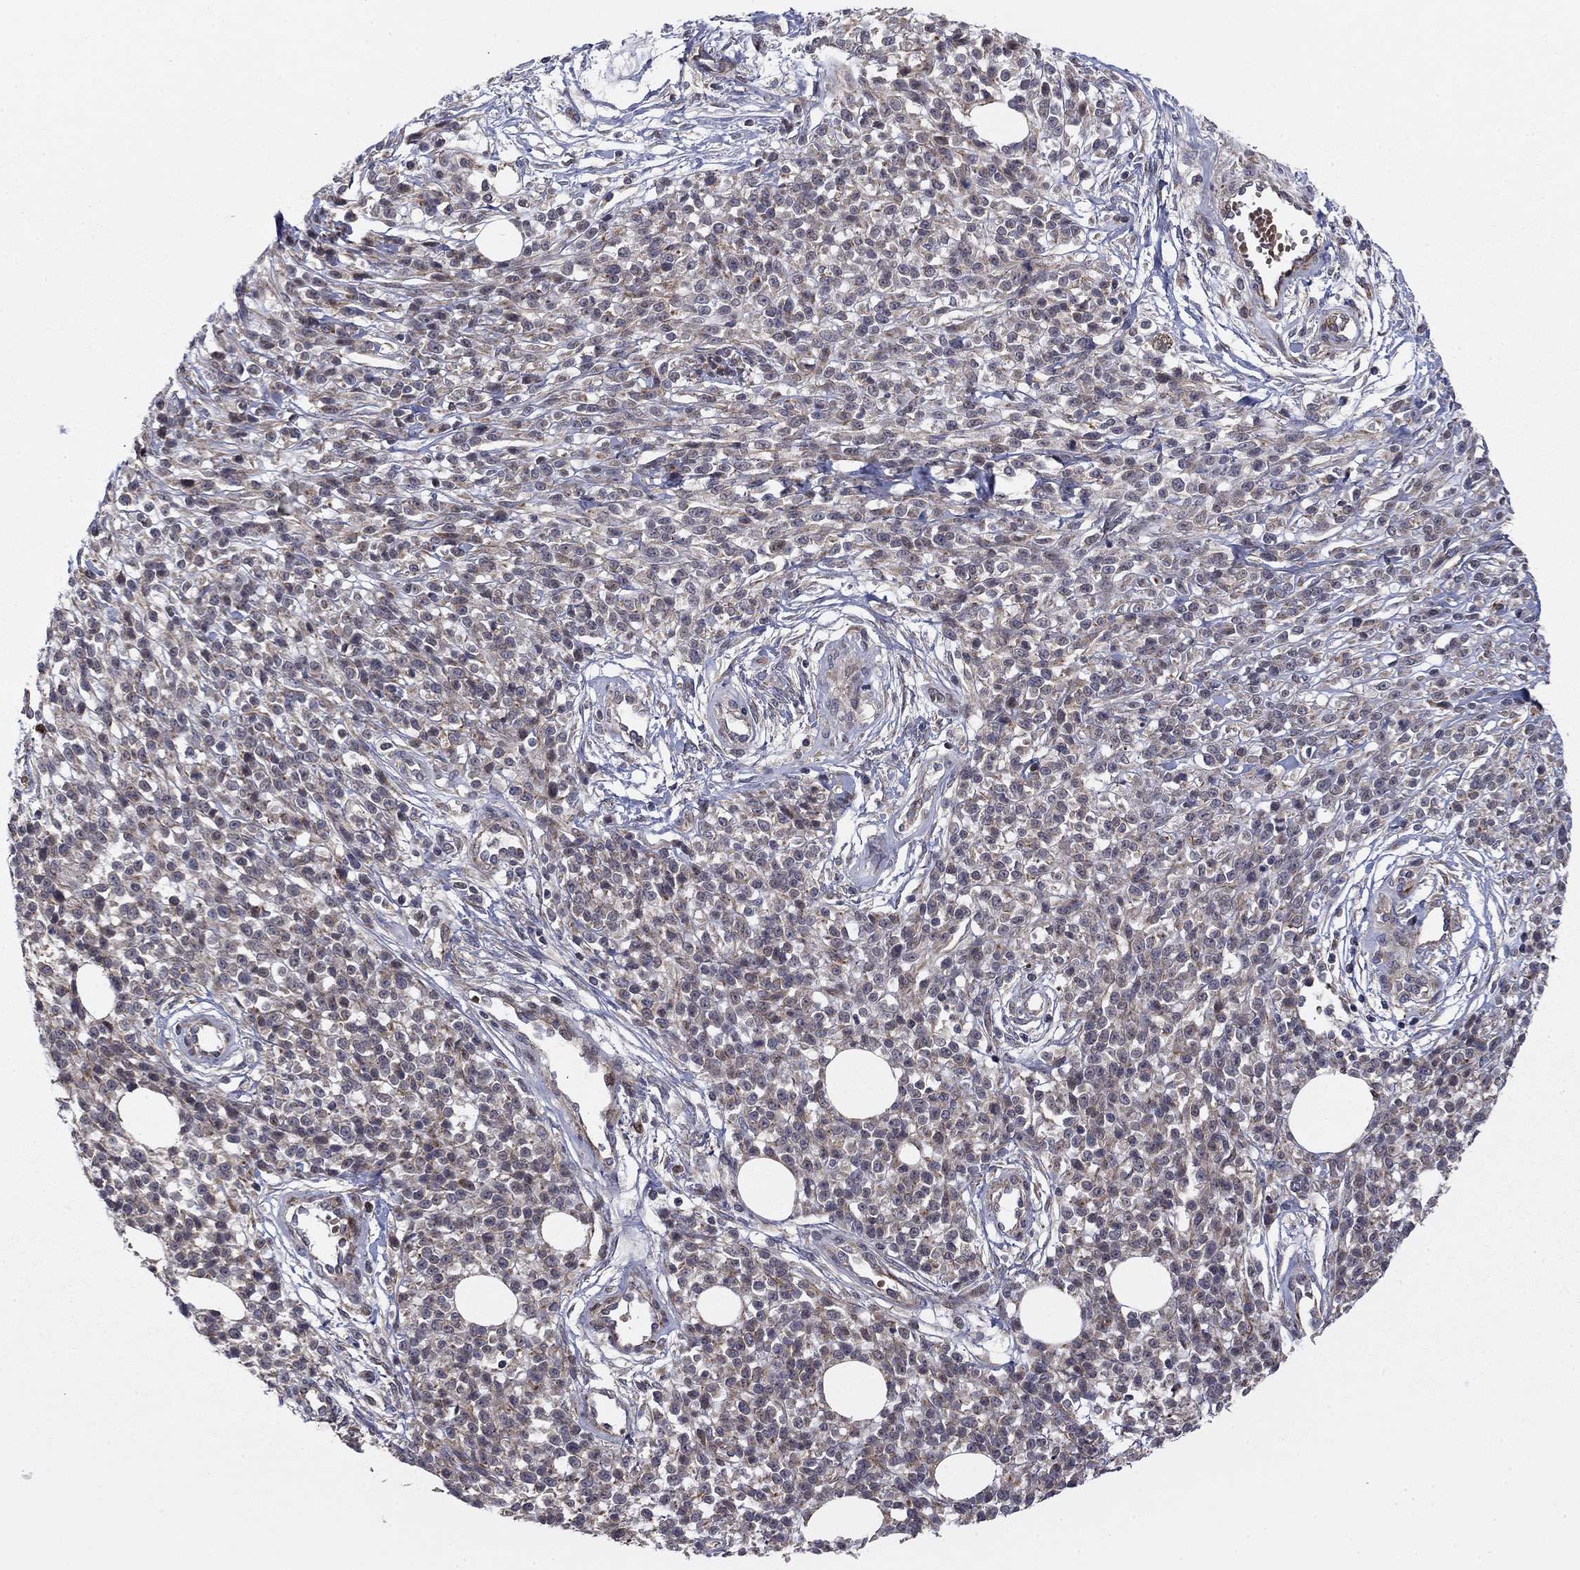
{"staining": {"intensity": "weak", "quantity": ">75%", "location": "cytoplasmic/membranous"}, "tissue": "melanoma", "cell_type": "Tumor cells", "image_type": "cancer", "snomed": [{"axis": "morphology", "description": "Malignant melanoma, NOS"}, {"axis": "topography", "description": "Skin"}, {"axis": "topography", "description": "Skin of trunk"}], "caption": "Melanoma stained for a protein demonstrates weak cytoplasmic/membranous positivity in tumor cells. The protein is stained brown, and the nuclei are stained in blue (DAB (3,3'-diaminobenzidine) IHC with brightfield microscopy, high magnification).", "gene": "BCL11A", "patient": {"sex": "male", "age": 74}}